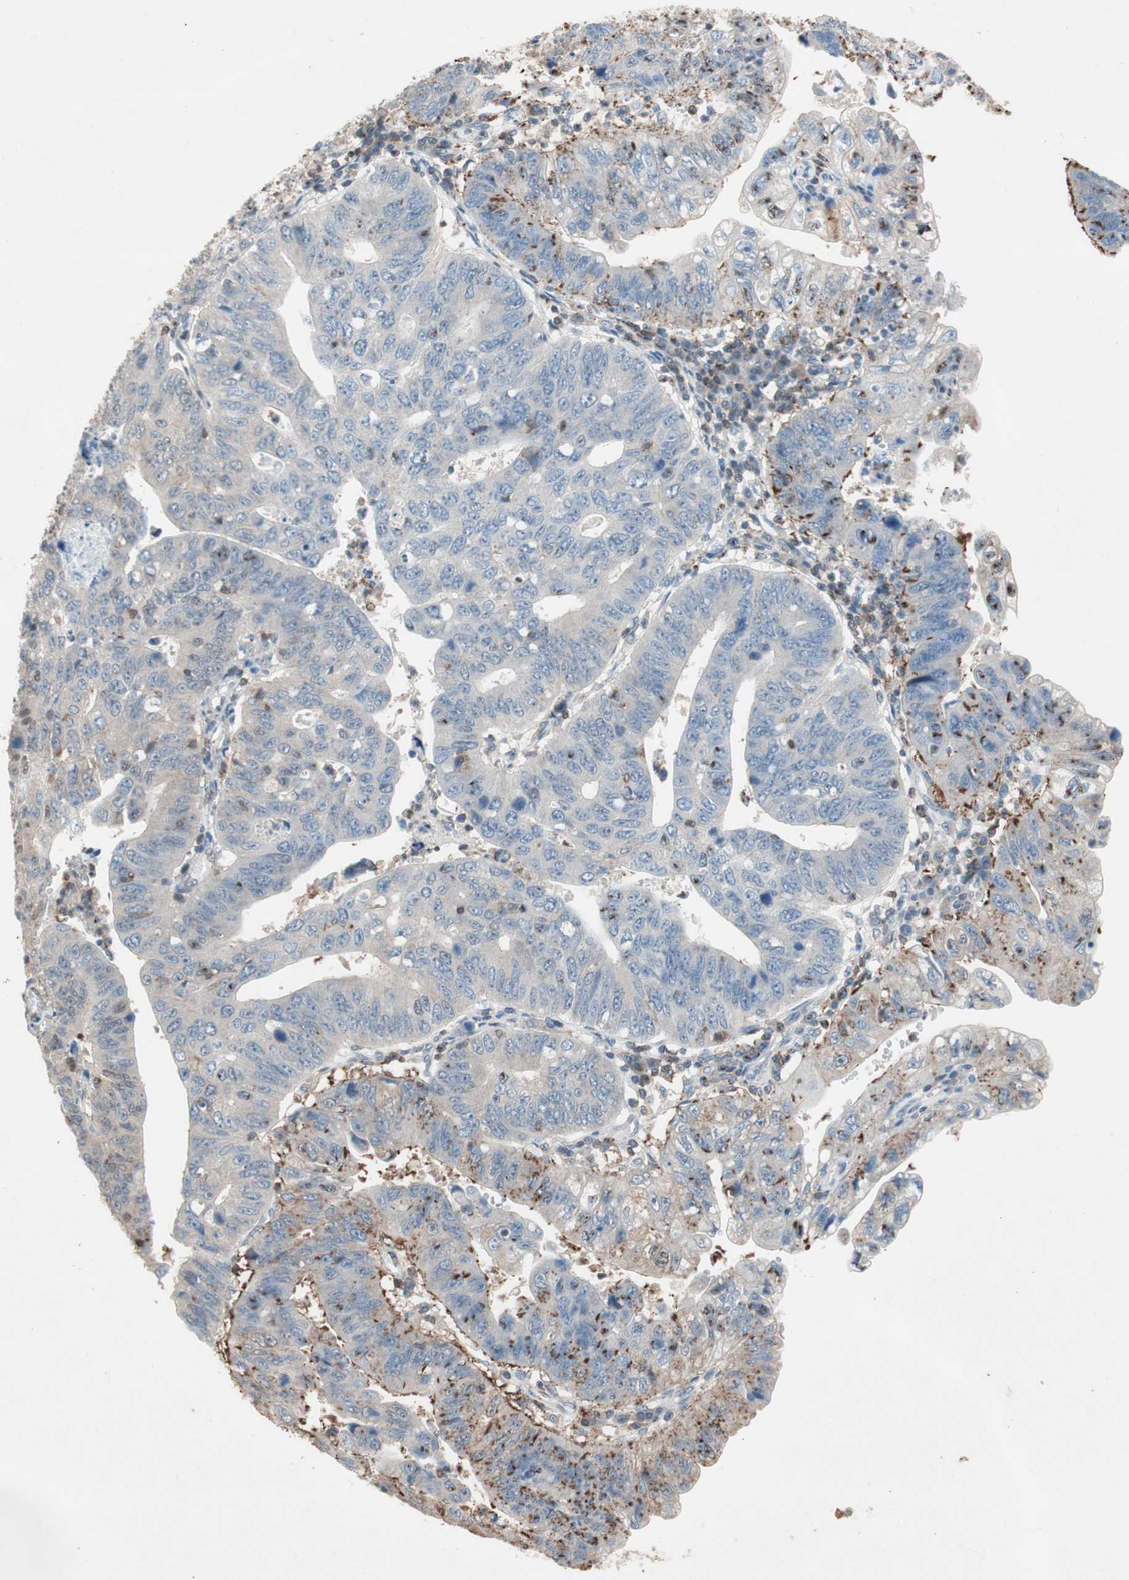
{"staining": {"intensity": "strong", "quantity": "<25%", "location": "cytoplasmic/membranous"}, "tissue": "stomach cancer", "cell_type": "Tumor cells", "image_type": "cancer", "snomed": [{"axis": "morphology", "description": "Adenocarcinoma, NOS"}, {"axis": "topography", "description": "Stomach"}], "caption": "Protein staining displays strong cytoplasmic/membranous staining in about <25% of tumor cells in stomach cancer (adenocarcinoma). (DAB (3,3'-diaminobenzidine) IHC with brightfield microscopy, high magnification).", "gene": "GALT", "patient": {"sex": "male", "age": 59}}